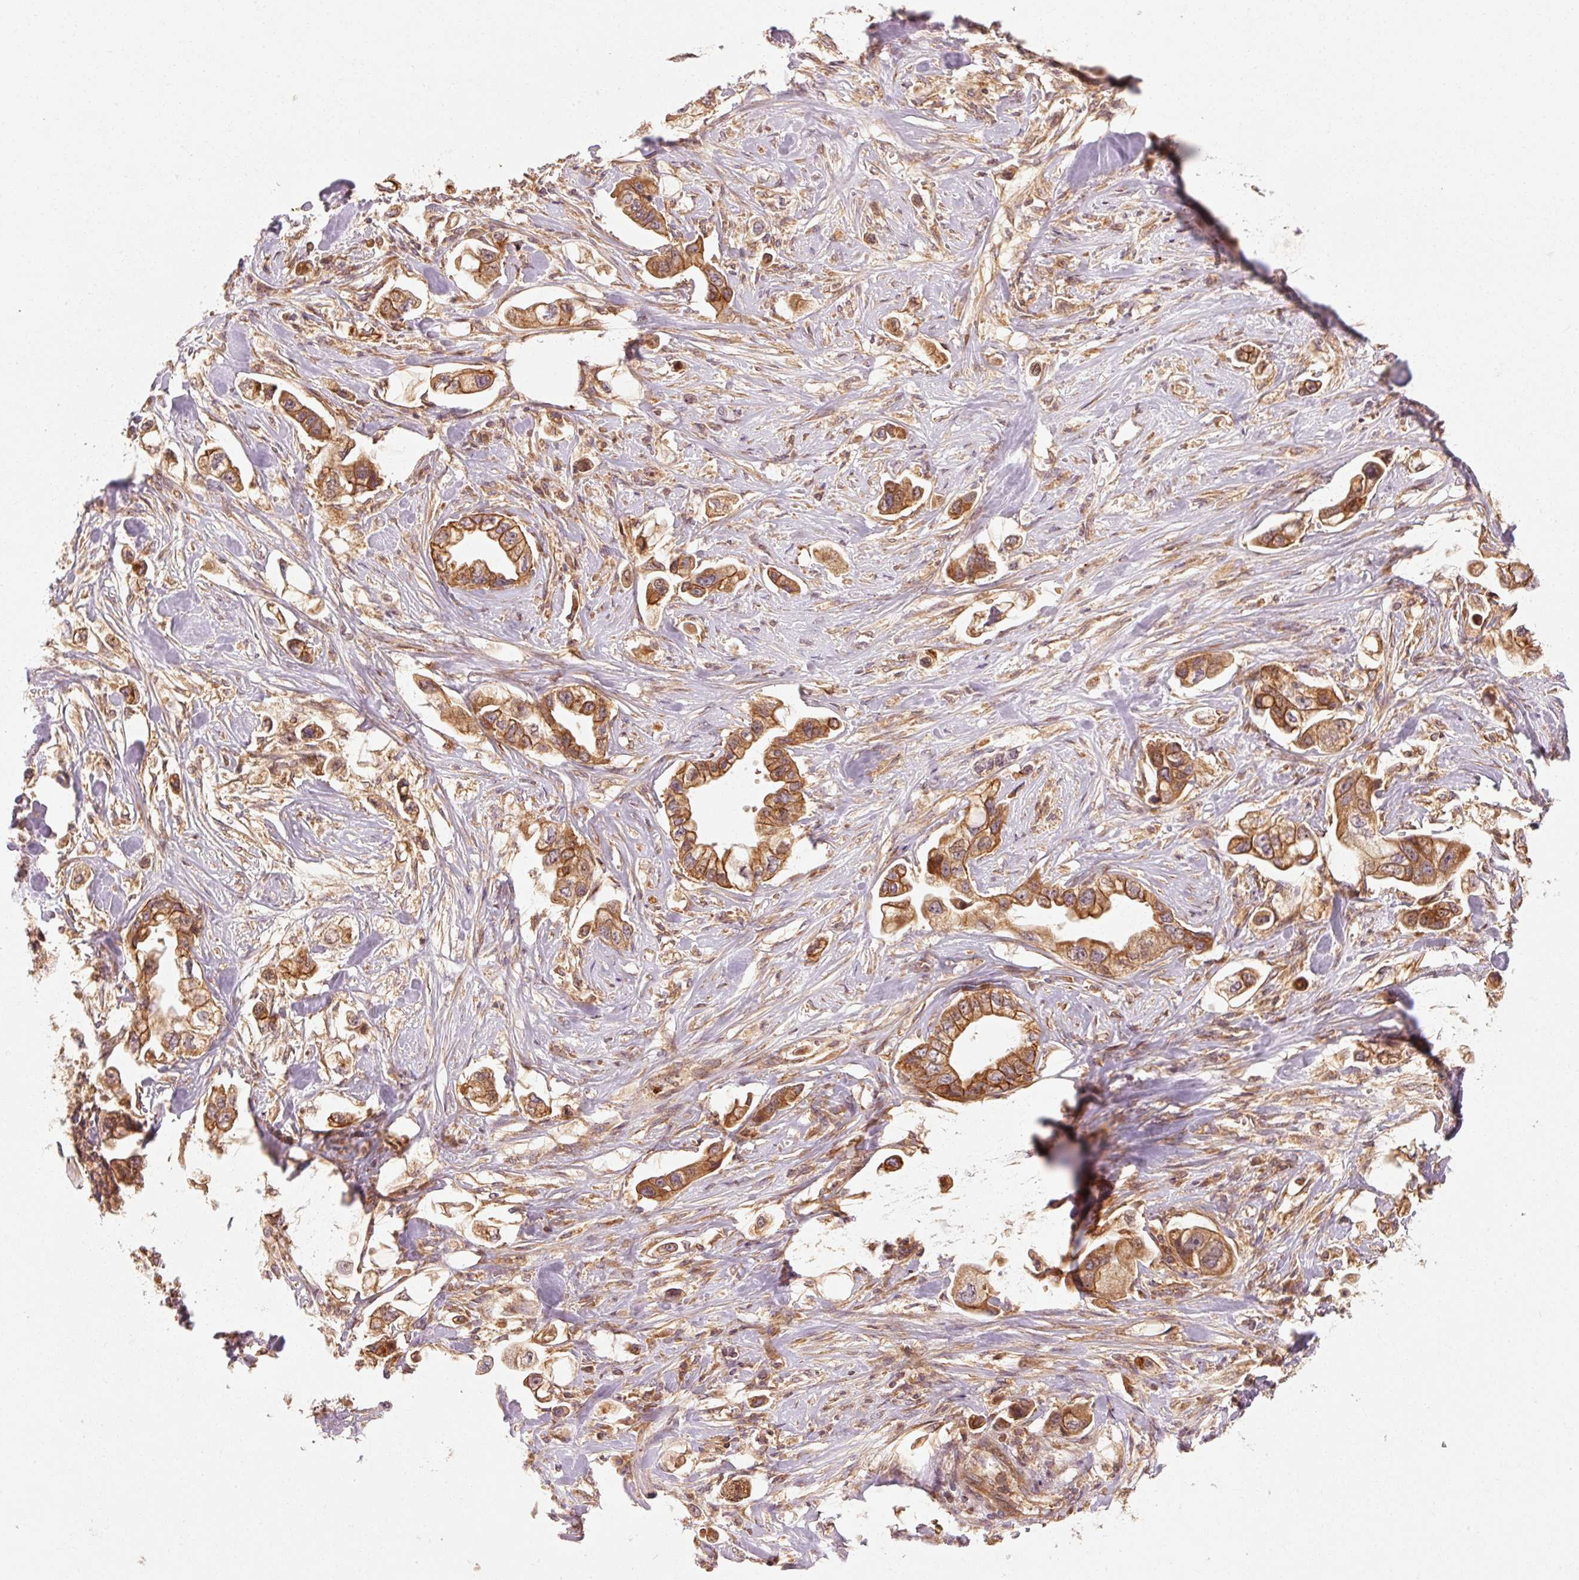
{"staining": {"intensity": "moderate", "quantity": ">75%", "location": "cytoplasmic/membranous"}, "tissue": "stomach cancer", "cell_type": "Tumor cells", "image_type": "cancer", "snomed": [{"axis": "morphology", "description": "Adenocarcinoma, NOS"}, {"axis": "topography", "description": "Stomach"}], "caption": "Approximately >75% of tumor cells in human stomach cancer (adenocarcinoma) show moderate cytoplasmic/membranous protein staining as visualized by brown immunohistochemical staining.", "gene": "CTNNA1", "patient": {"sex": "male", "age": 62}}